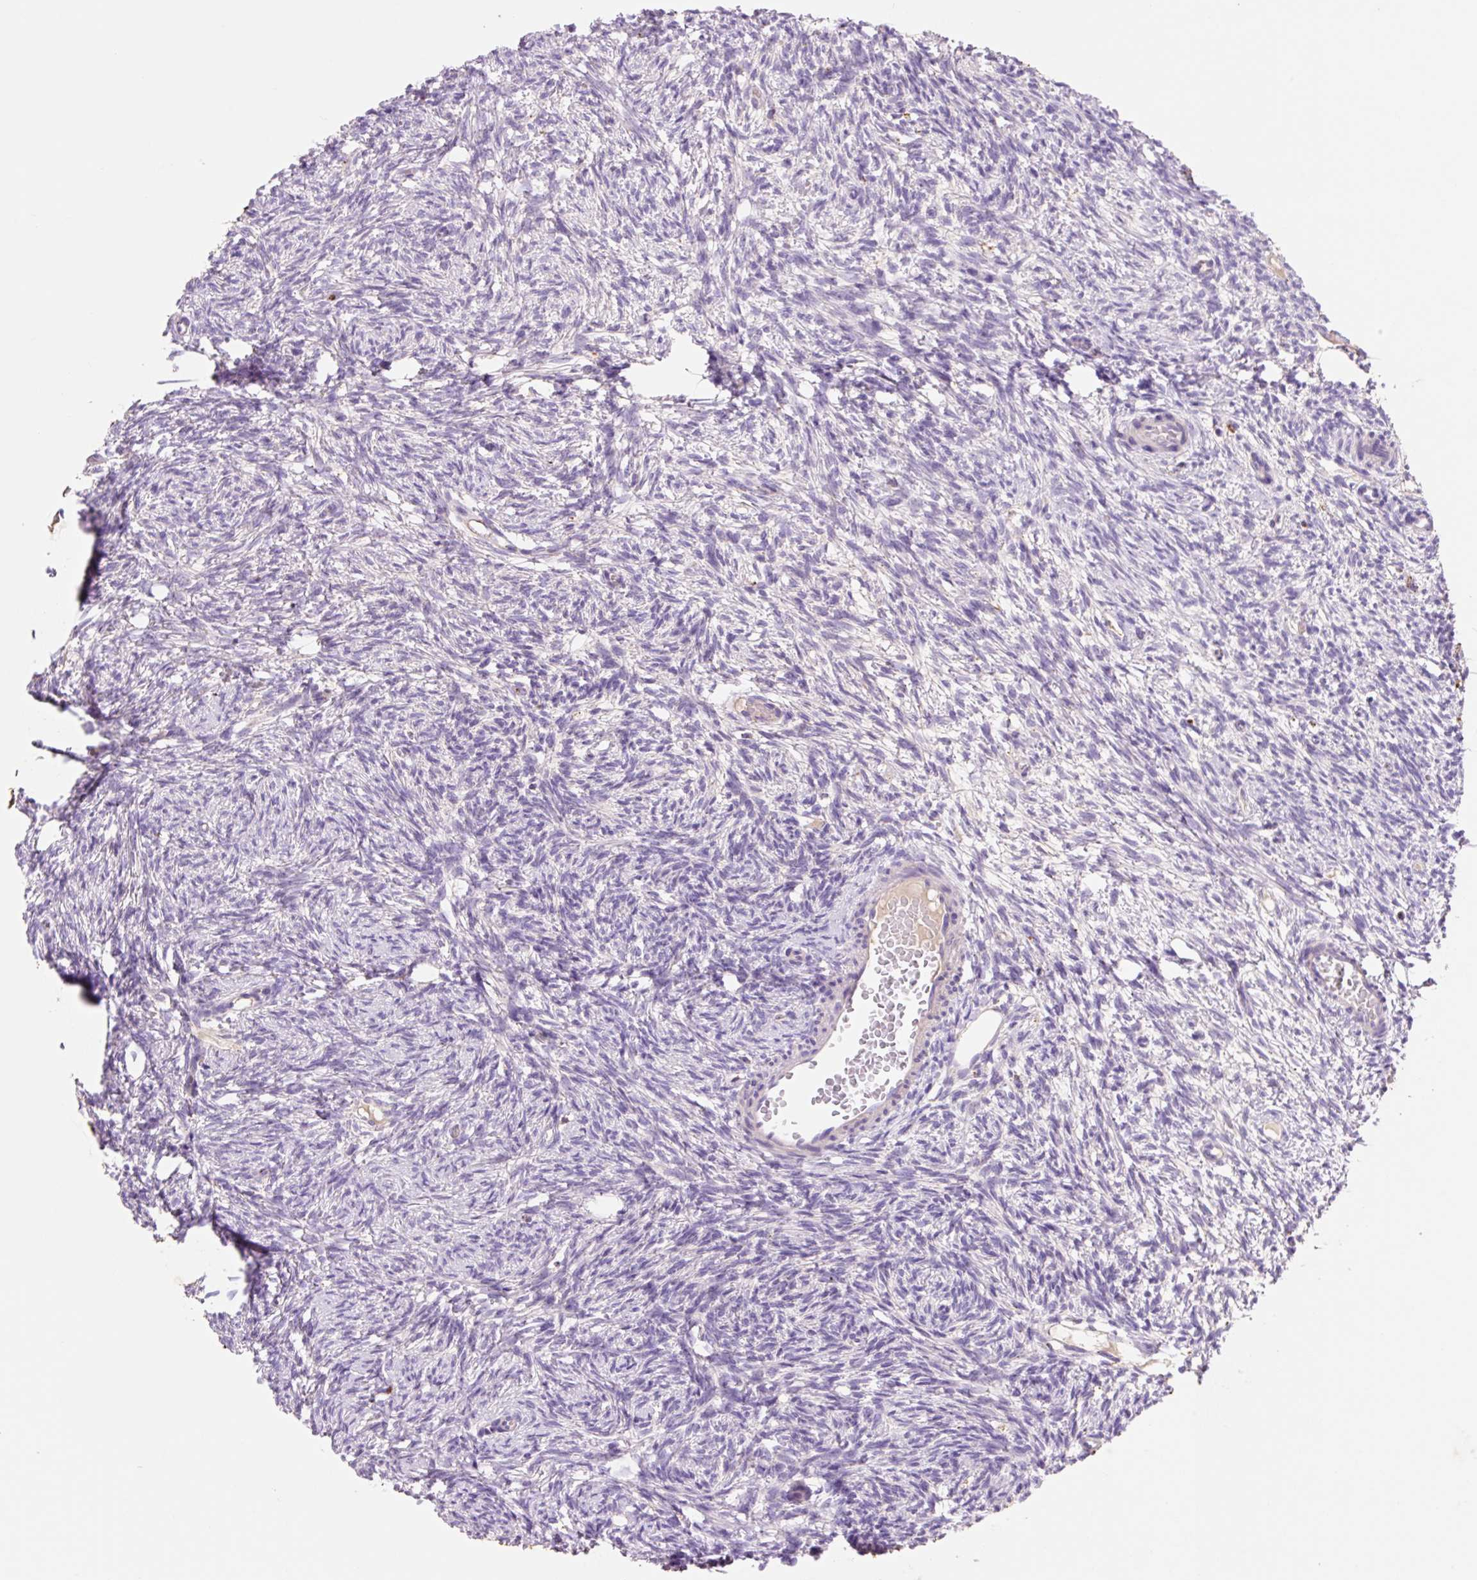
{"staining": {"intensity": "negative", "quantity": "none", "location": "none"}, "tissue": "ovary", "cell_type": "Follicle cells", "image_type": "normal", "snomed": [{"axis": "morphology", "description": "Normal tissue, NOS"}, {"axis": "topography", "description": "Ovary"}], "caption": "Immunohistochemistry image of benign ovary: ovary stained with DAB (3,3'-diaminobenzidine) exhibits no significant protein staining in follicle cells.", "gene": "HEXA", "patient": {"sex": "female", "age": 33}}